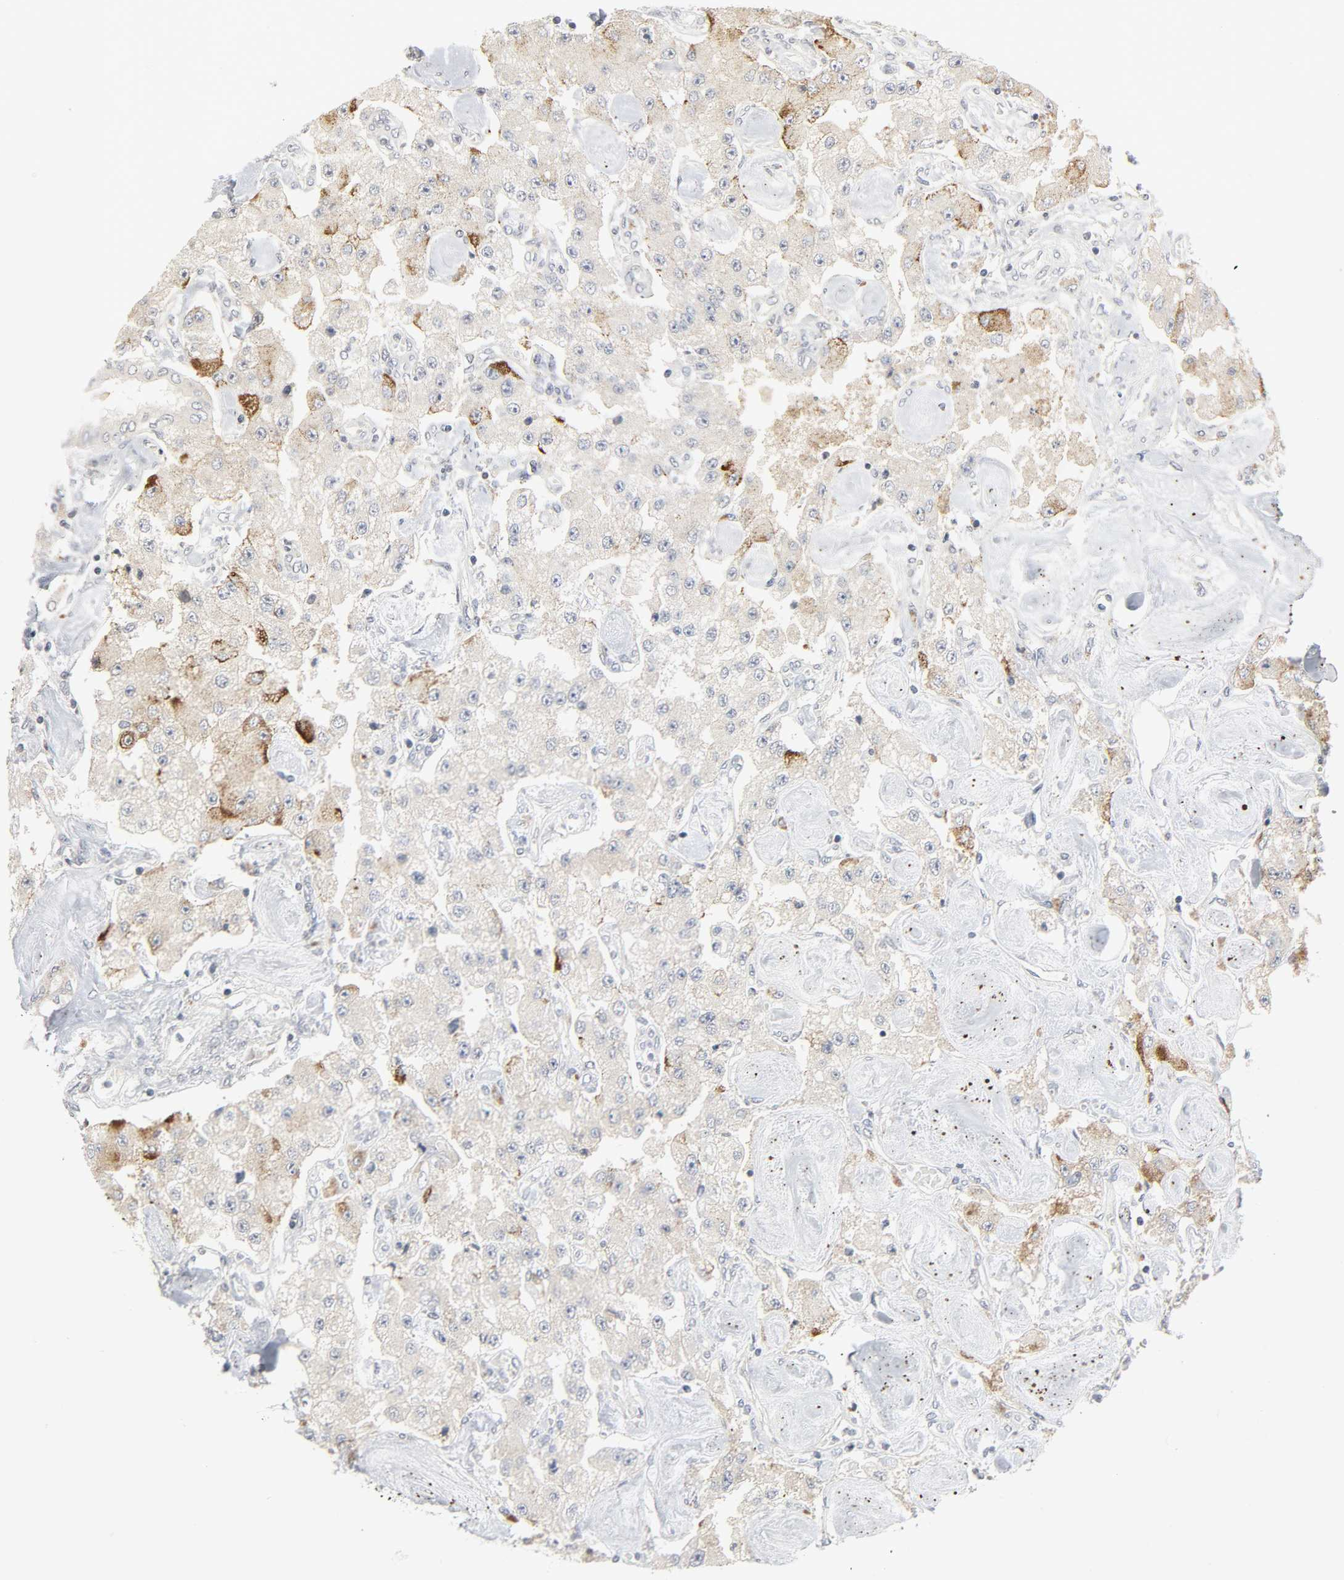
{"staining": {"intensity": "moderate", "quantity": "<25%", "location": "cytoplasmic/membranous"}, "tissue": "carcinoid", "cell_type": "Tumor cells", "image_type": "cancer", "snomed": [{"axis": "morphology", "description": "Carcinoid, malignant, NOS"}, {"axis": "topography", "description": "Pancreas"}], "caption": "This photomicrograph shows immunohistochemistry (IHC) staining of carcinoid, with low moderate cytoplasmic/membranous positivity in approximately <25% of tumor cells.", "gene": "CLIP1", "patient": {"sex": "male", "age": 41}}